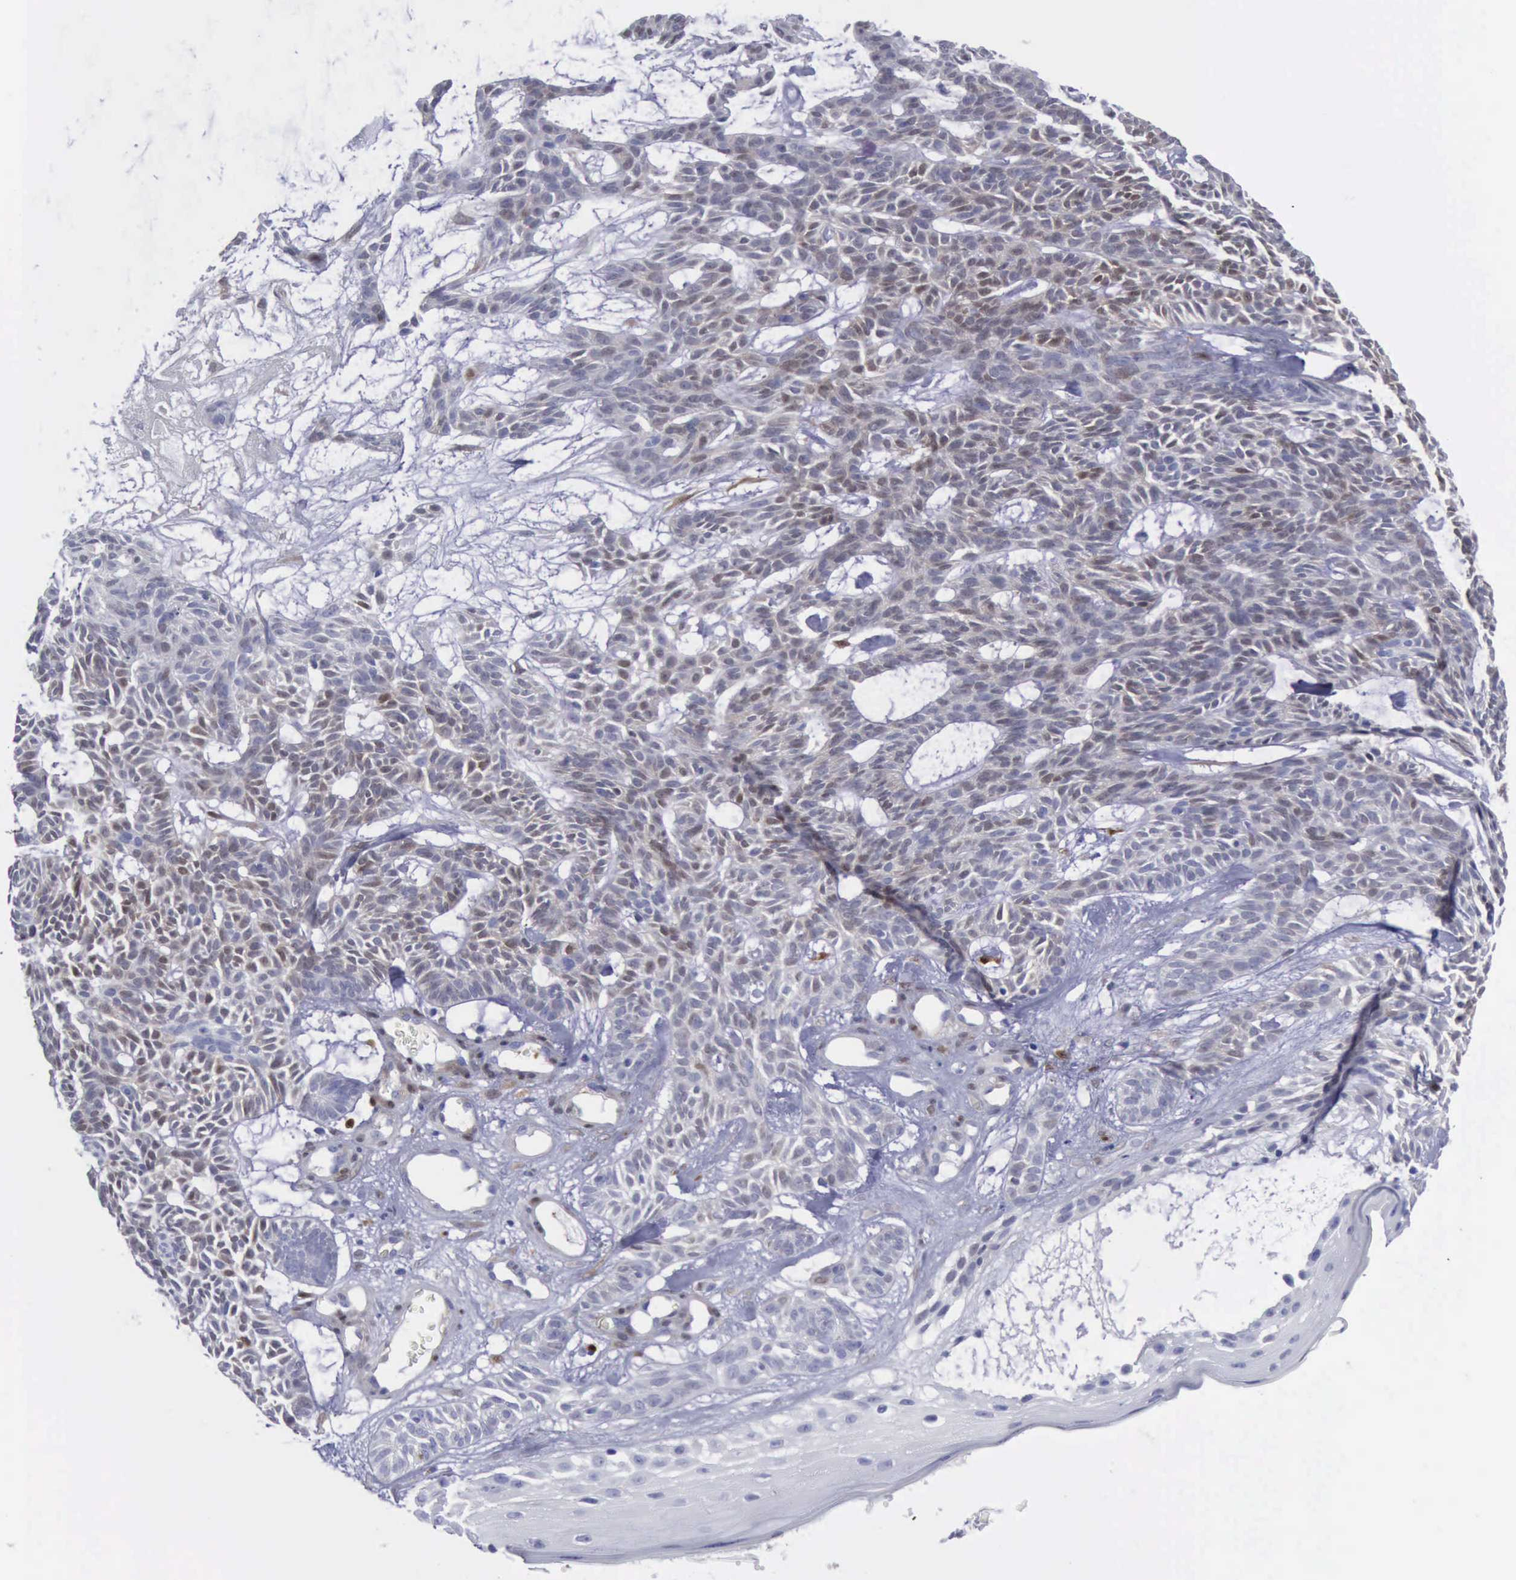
{"staining": {"intensity": "negative", "quantity": "none", "location": "none"}, "tissue": "skin cancer", "cell_type": "Tumor cells", "image_type": "cancer", "snomed": [{"axis": "morphology", "description": "Basal cell carcinoma"}, {"axis": "topography", "description": "Skin"}], "caption": "DAB (3,3'-diaminobenzidine) immunohistochemical staining of skin basal cell carcinoma exhibits no significant positivity in tumor cells.", "gene": "FHL1", "patient": {"sex": "male", "age": 75}}